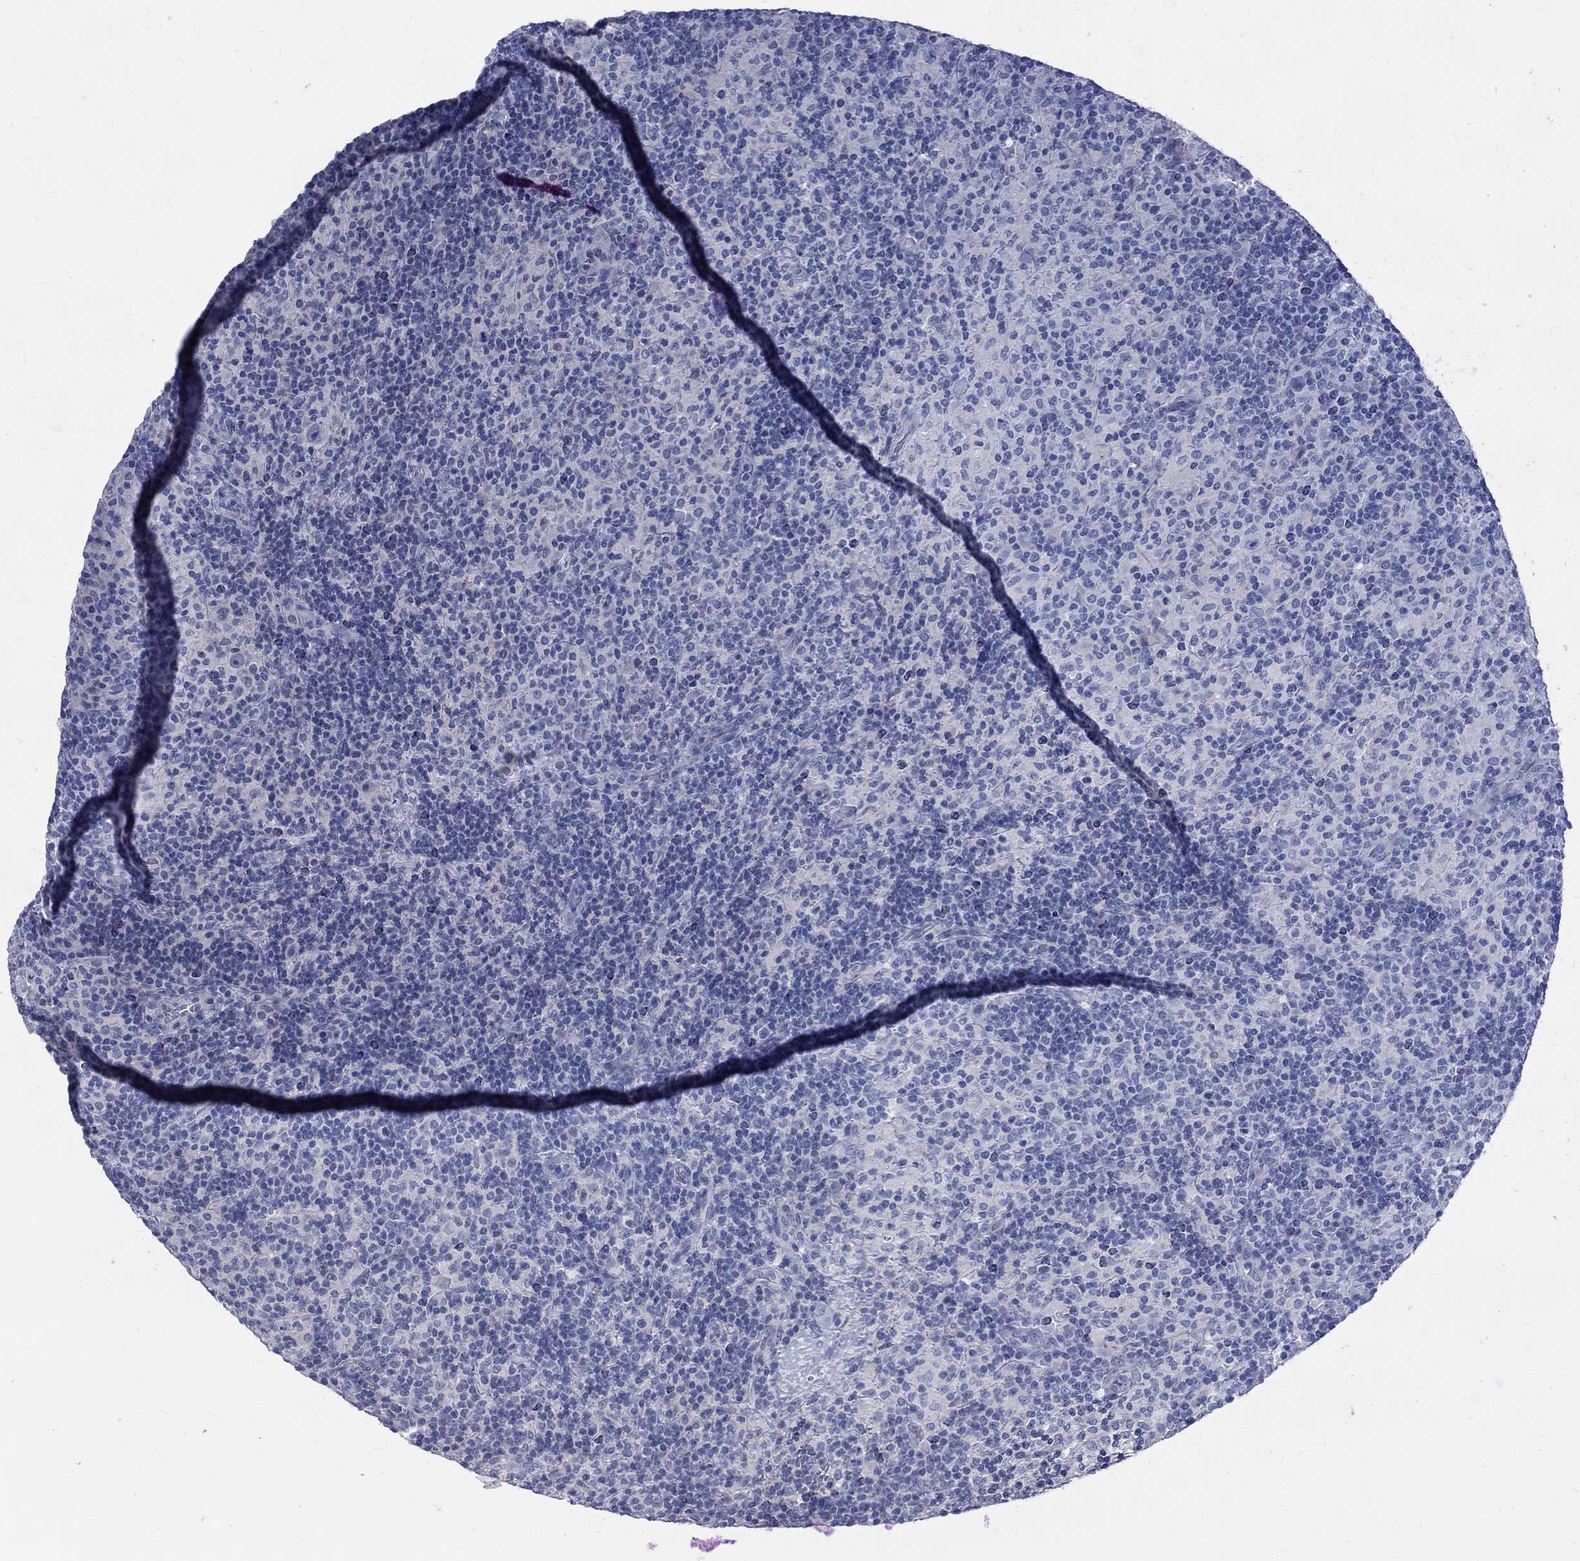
{"staining": {"intensity": "negative", "quantity": "none", "location": "none"}, "tissue": "lymphoma", "cell_type": "Tumor cells", "image_type": "cancer", "snomed": [{"axis": "morphology", "description": "Hodgkin's disease, NOS"}, {"axis": "topography", "description": "Lymph node"}], "caption": "Immunohistochemistry micrograph of human Hodgkin's disease stained for a protein (brown), which reveals no expression in tumor cells.", "gene": "MAGEB6", "patient": {"sex": "male", "age": 70}}